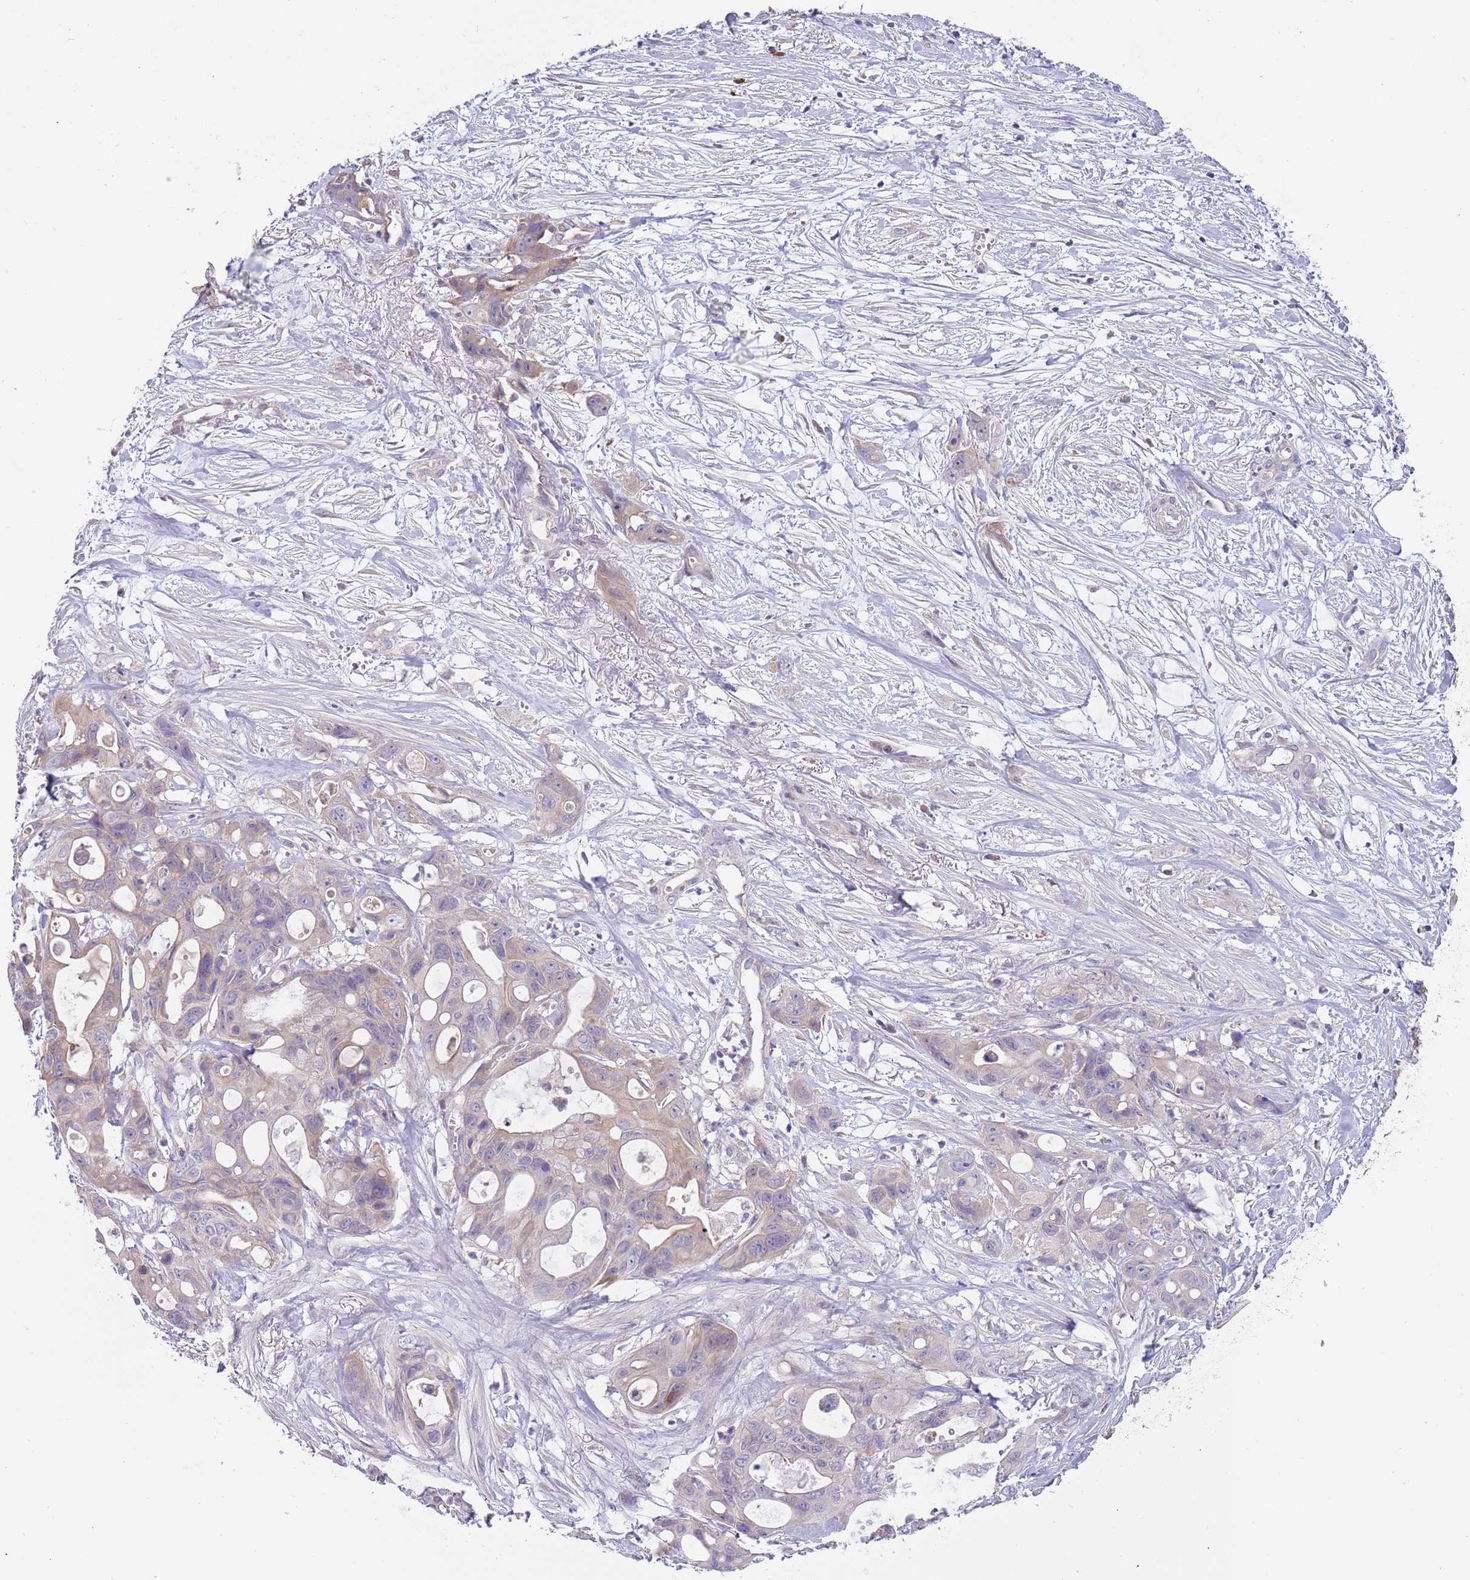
{"staining": {"intensity": "weak", "quantity": "25%-75%", "location": "cytoplasmic/membranous"}, "tissue": "ovarian cancer", "cell_type": "Tumor cells", "image_type": "cancer", "snomed": [{"axis": "morphology", "description": "Cystadenocarcinoma, mucinous, NOS"}, {"axis": "topography", "description": "Ovary"}], "caption": "A photomicrograph showing weak cytoplasmic/membranous positivity in approximately 25%-75% of tumor cells in mucinous cystadenocarcinoma (ovarian), as visualized by brown immunohistochemical staining.", "gene": "CABYR", "patient": {"sex": "female", "age": 70}}